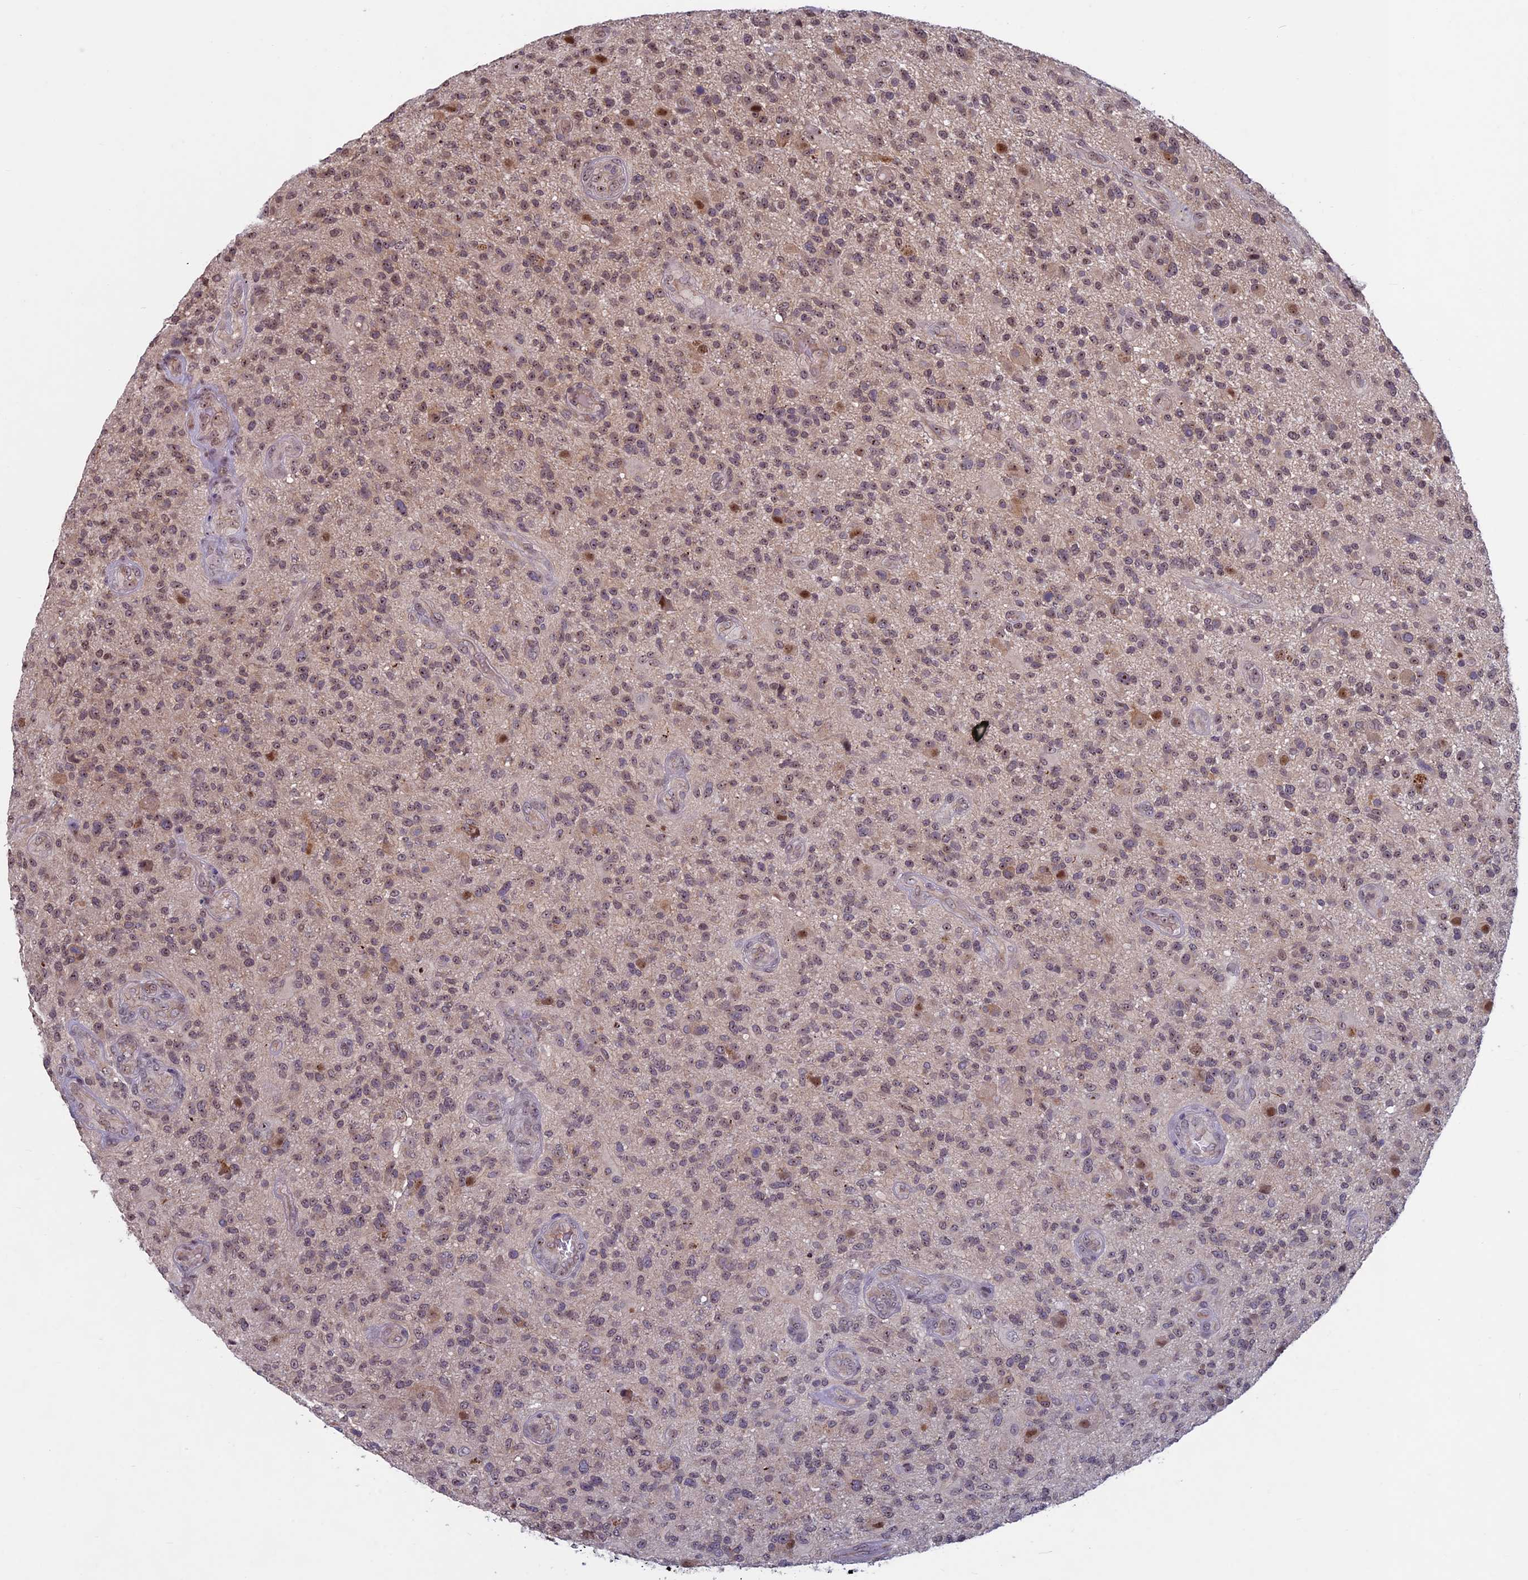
{"staining": {"intensity": "moderate", "quantity": ">75%", "location": "nuclear"}, "tissue": "glioma", "cell_type": "Tumor cells", "image_type": "cancer", "snomed": [{"axis": "morphology", "description": "Glioma, malignant, High grade"}, {"axis": "topography", "description": "Brain"}], "caption": "IHC (DAB (3,3'-diaminobenzidine)) staining of malignant glioma (high-grade) reveals moderate nuclear protein positivity in about >75% of tumor cells.", "gene": "SPIRE1", "patient": {"sex": "male", "age": 47}}